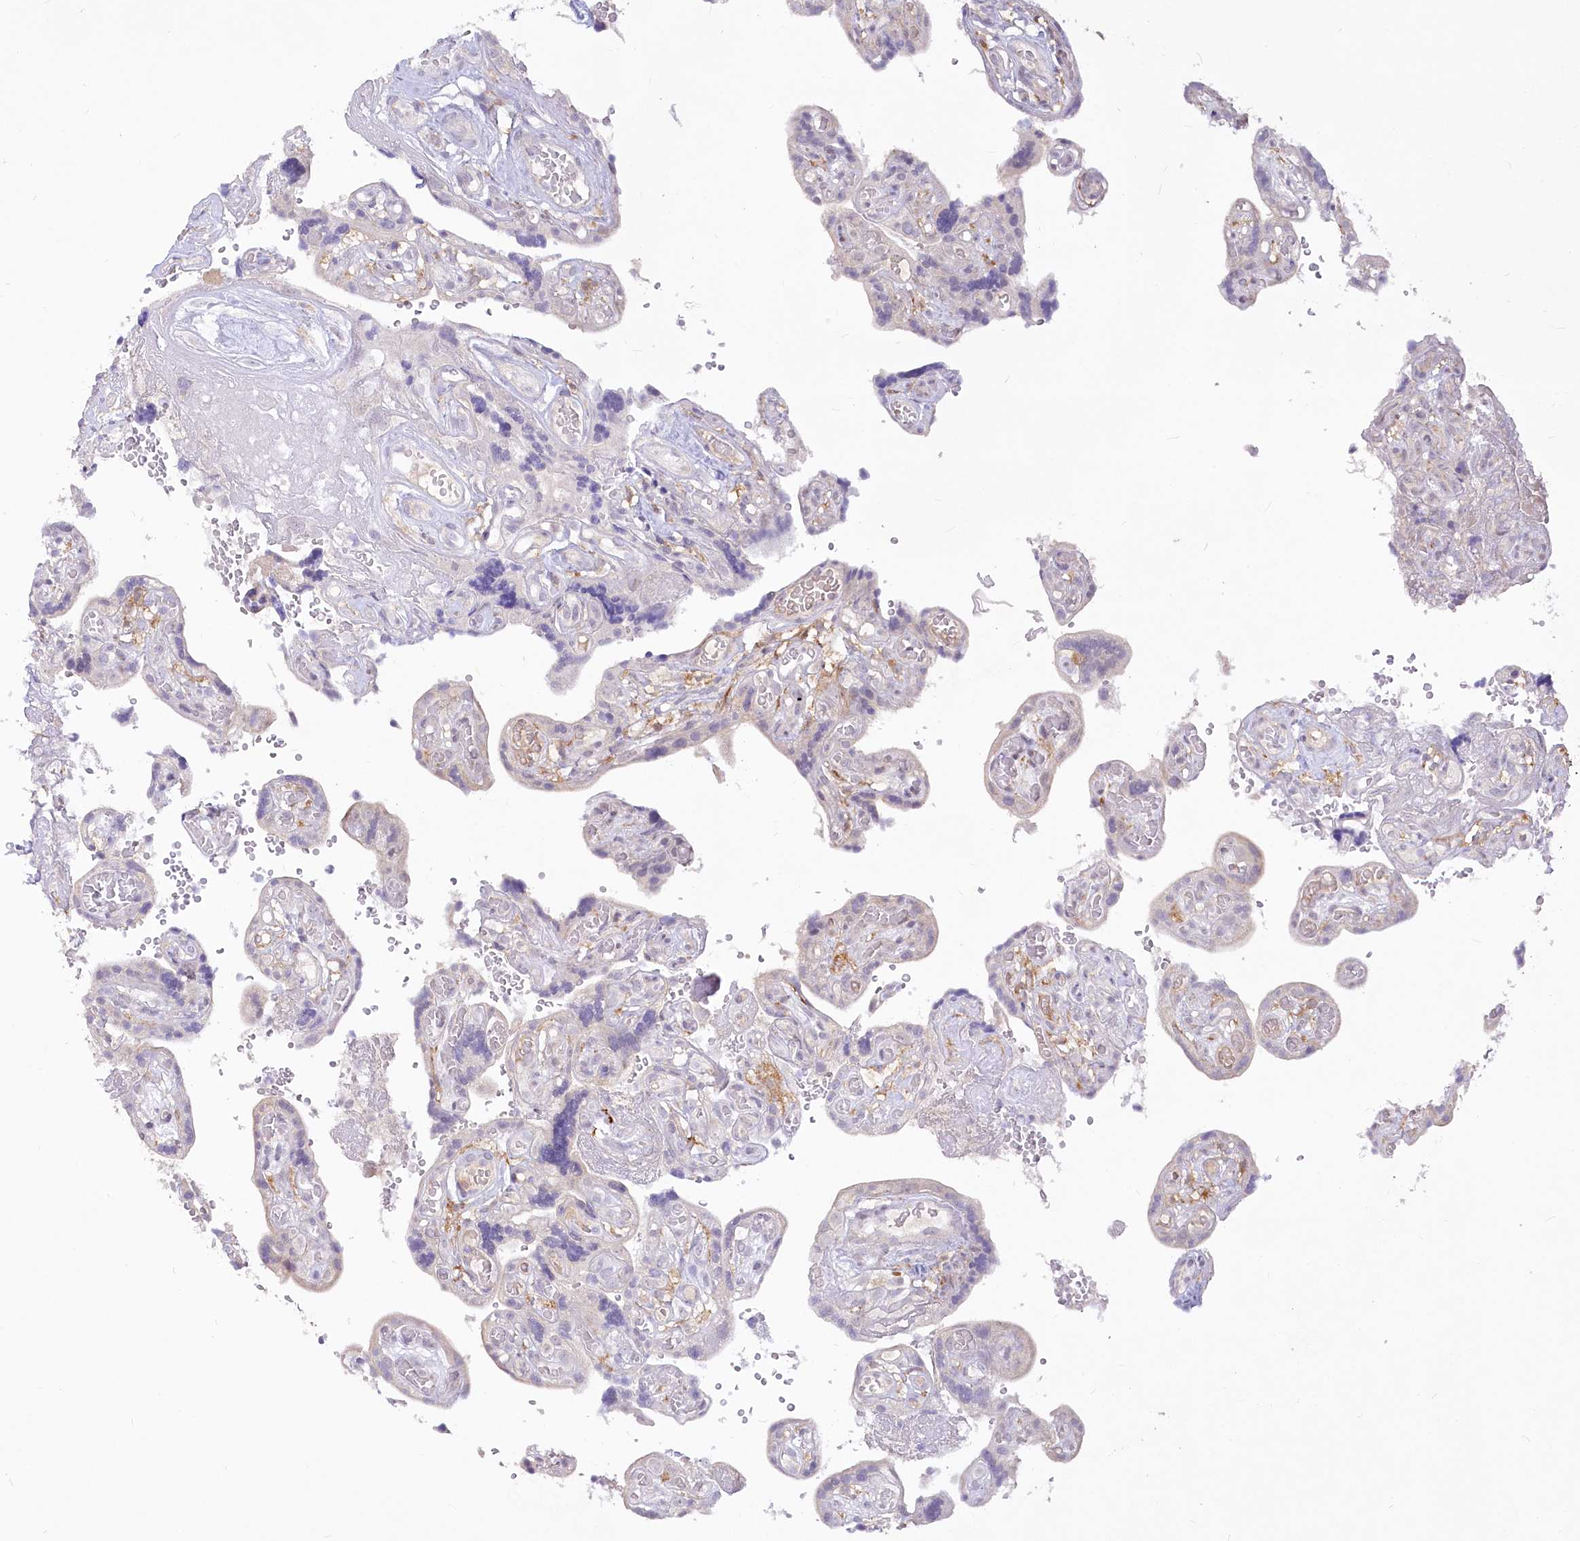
{"staining": {"intensity": "weak", "quantity": "<25%", "location": "cytoplasmic/membranous"}, "tissue": "placenta", "cell_type": "Trophoblastic cells", "image_type": "normal", "snomed": [{"axis": "morphology", "description": "Normal tissue, NOS"}, {"axis": "topography", "description": "Placenta"}], "caption": "High power microscopy image of an immunohistochemistry image of unremarkable placenta, revealing no significant staining in trophoblastic cells. Nuclei are stained in blue.", "gene": "EFHC2", "patient": {"sex": "female", "age": 30}}